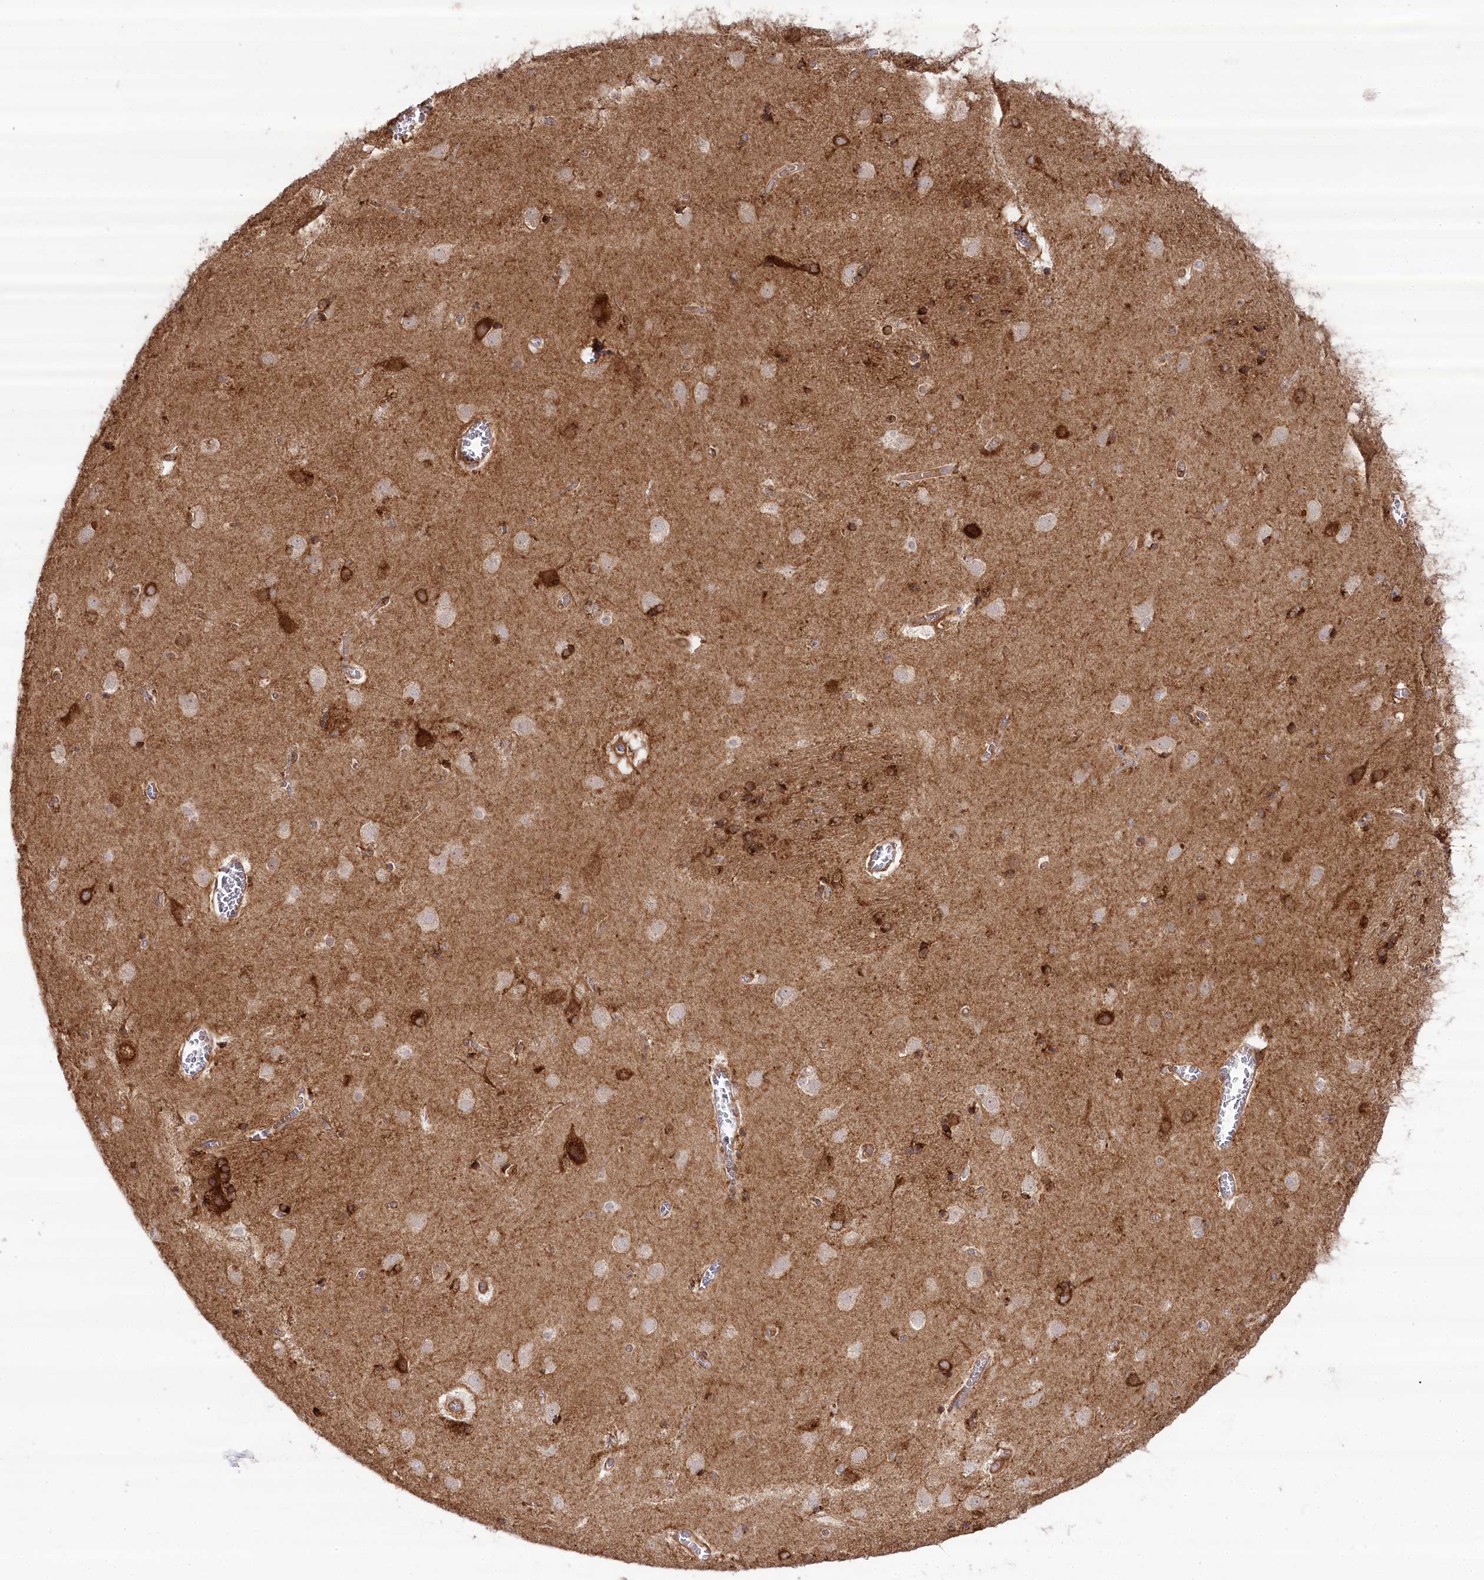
{"staining": {"intensity": "strong", "quantity": "25%-75%", "location": "cytoplasmic/membranous"}, "tissue": "caudate", "cell_type": "Glial cells", "image_type": "normal", "snomed": [{"axis": "morphology", "description": "Normal tissue, NOS"}, {"axis": "topography", "description": "Lateral ventricle wall"}], "caption": "Brown immunohistochemical staining in normal human caudate exhibits strong cytoplasmic/membranous positivity in about 25%-75% of glial cells. (IHC, brightfield microscopy, high magnification).", "gene": "CCDC91", "patient": {"sex": "male", "age": 70}}